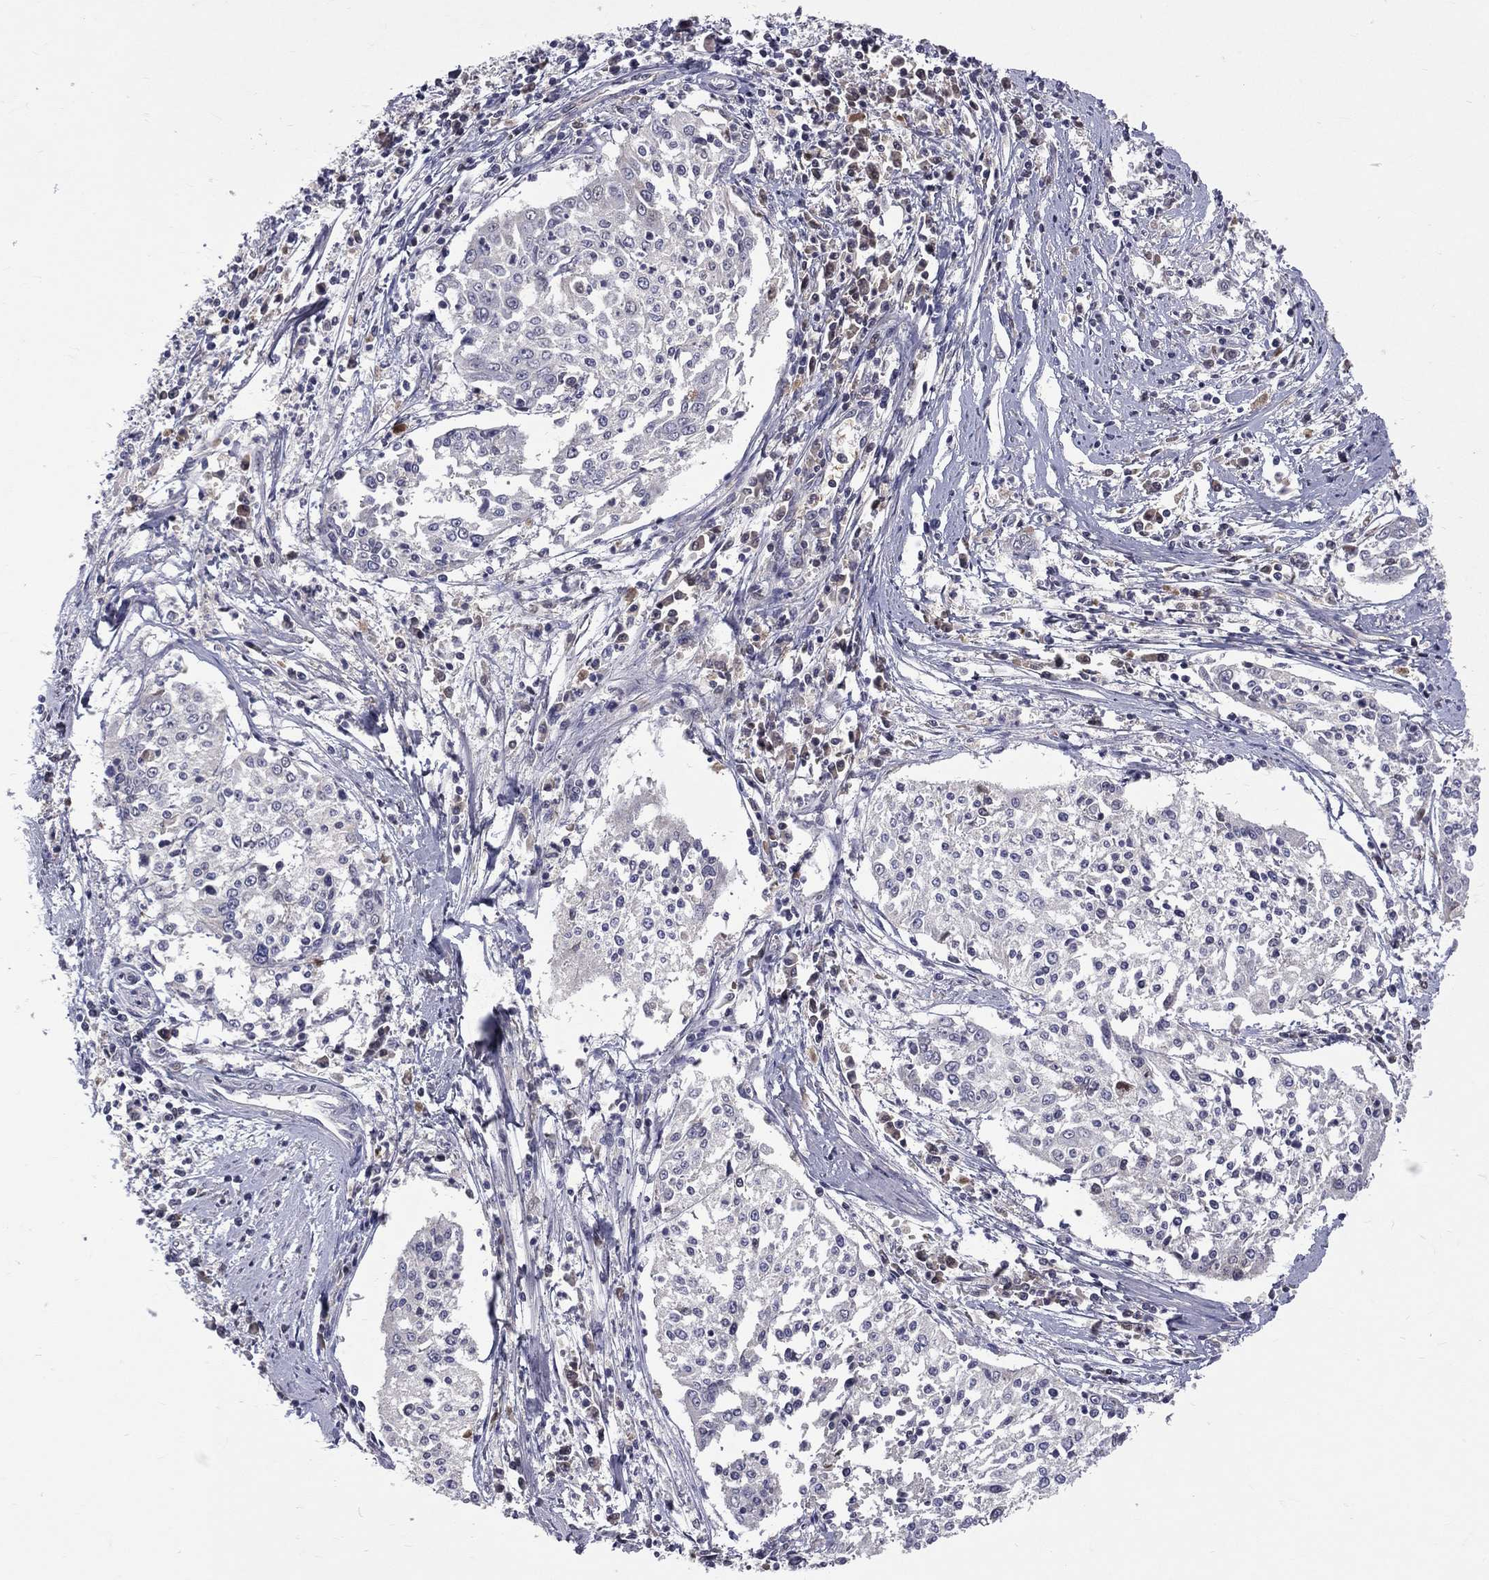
{"staining": {"intensity": "negative", "quantity": "none", "location": "none"}, "tissue": "cervical cancer", "cell_type": "Tumor cells", "image_type": "cancer", "snomed": [{"axis": "morphology", "description": "Squamous cell carcinoma, NOS"}, {"axis": "topography", "description": "Cervix"}], "caption": "This is an immunohistochemistry histopathology image of cervical squamous cell carcinoma. There is no positivity in tumor cells.", "gene": "DSG4", "patient": {"sex": "female", "age": 41}}